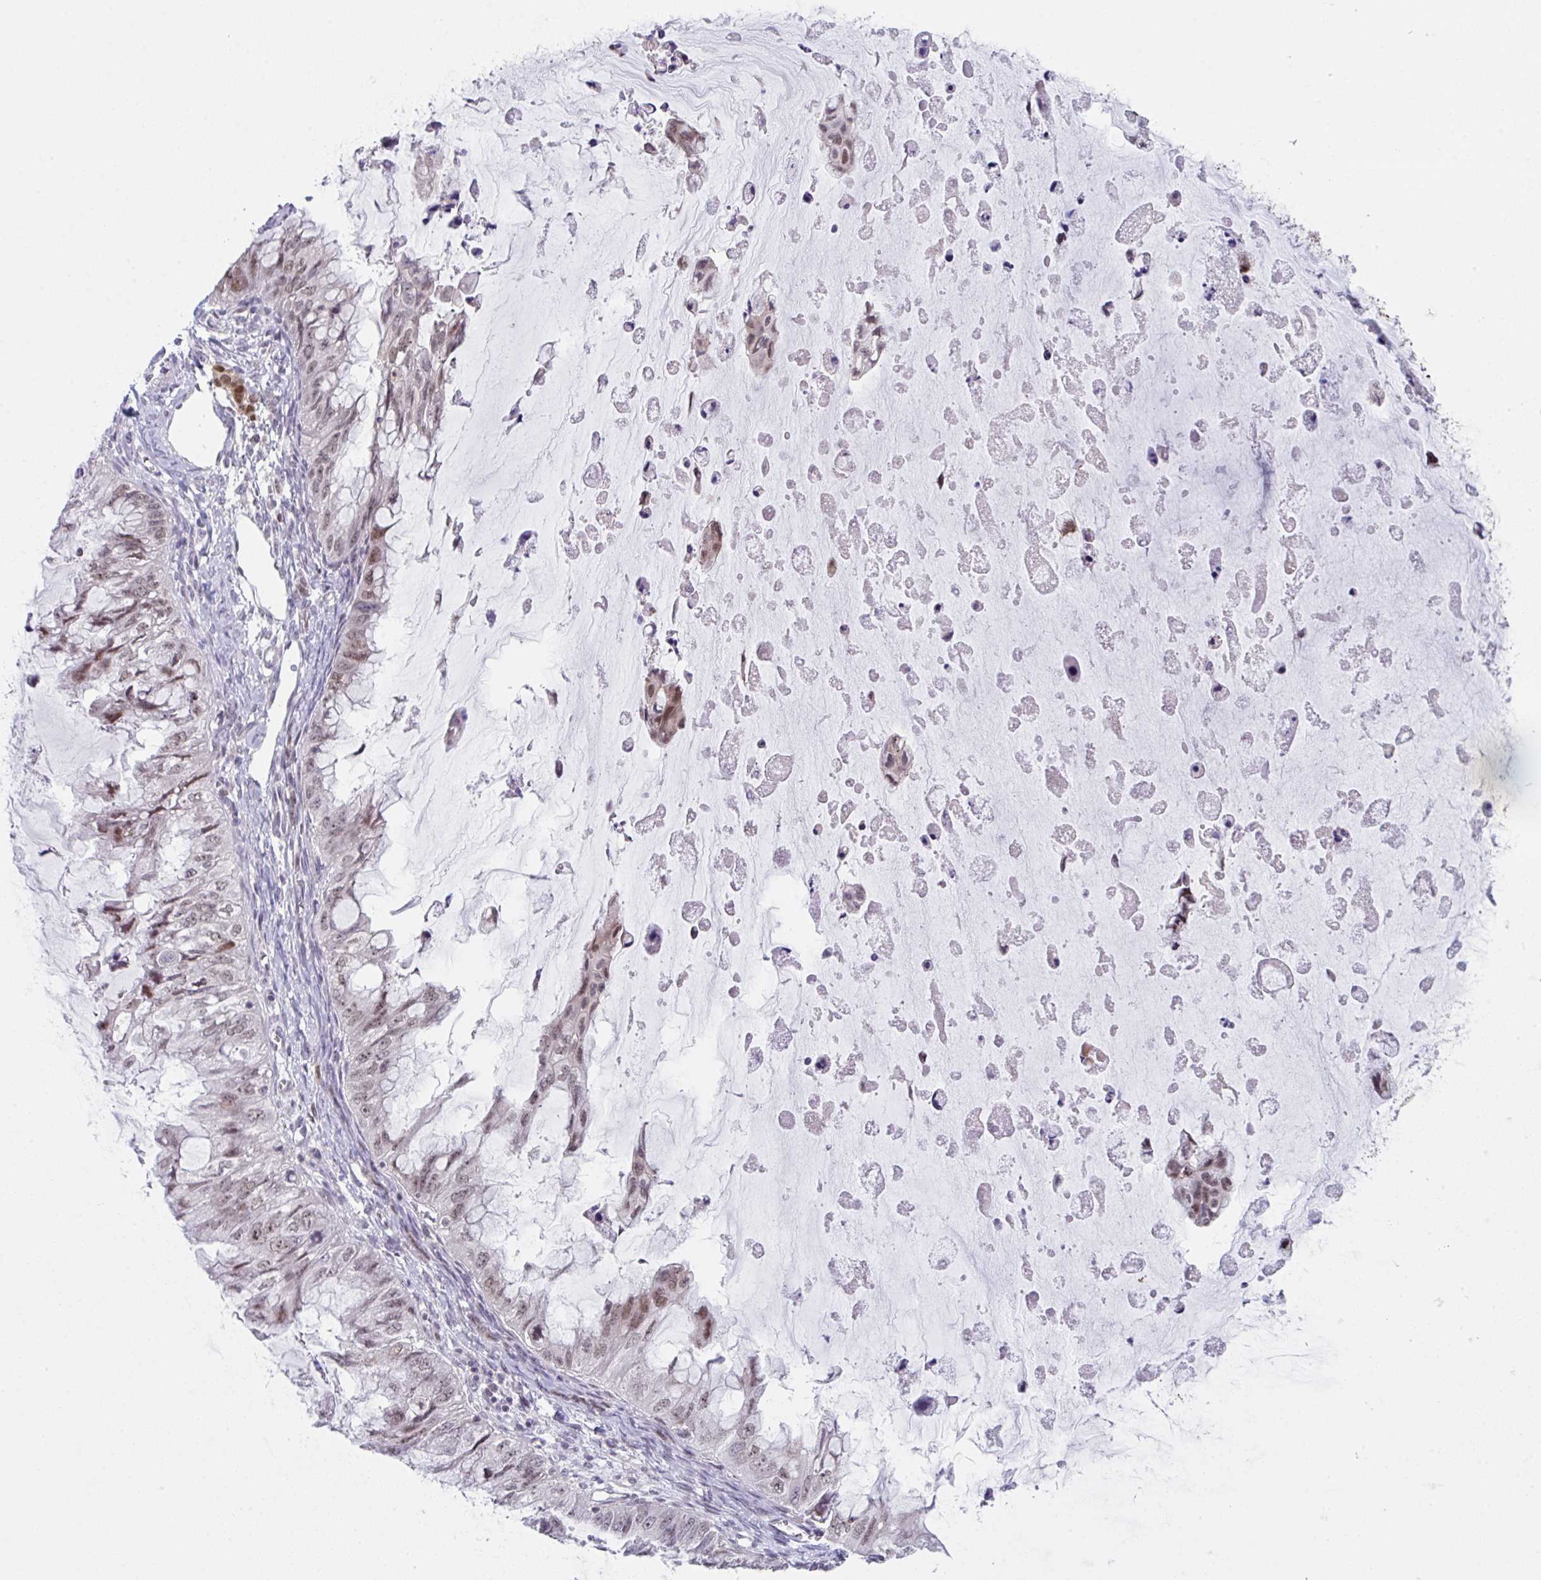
{"staining": {"intensity": "moderate", "quantity": "25%-75%", "location": "nuclear"}, "tissue": "ovarian cancer", "cell_type": "Tumor cells", "image_type": "cancer", "snomed": [{"axis": "morphology", "description": "Cystadenocarcinoma, mucinous, NOS"}, {"axis": "topography", "description": "Ovary"}], "caption": "This is a micrograph of immunohistochemistry (IHC) staining of mucinous cystadenocarcinoma (ovarian), which shows moderate expression in the nuclear of tumor cells.", "gene": "RBM18", "patient": {"sex": "female", "age": 72}}